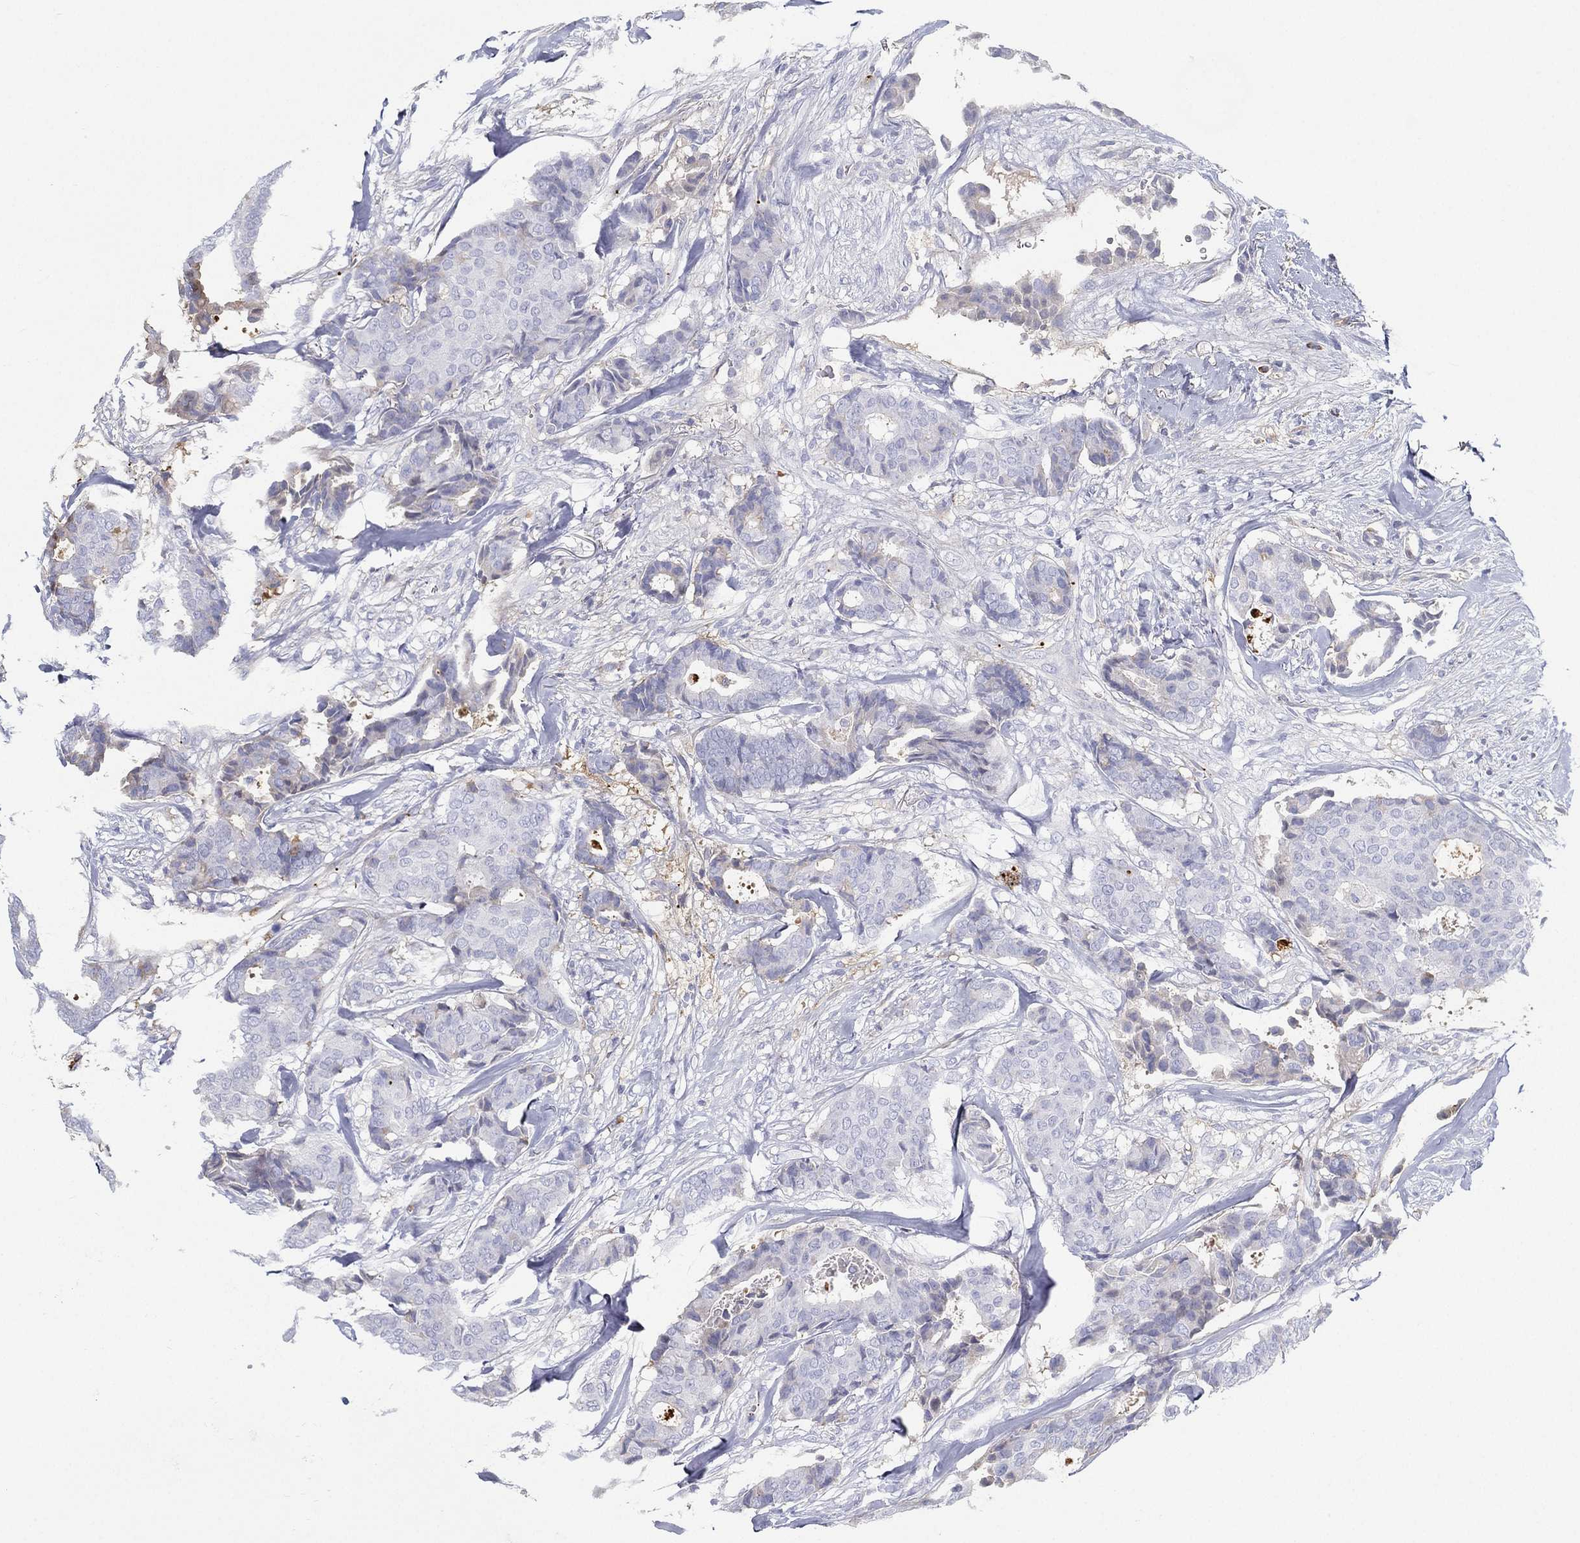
{"staining": {"intensity": "negative", "quantity": "none", "location": "none"}, "tissue": "breast cancer", "cell_type": "Tumor cells", "image_type": "cancer", "snomed": [{"axis": "morphology", "description": "Duct carcinoma"}, {"axis": "topography", "description": "Breast"}], "caption": "Immunohistochemistry (IHC) image of neoplastic tissue: human infiltrating ductal carcinoma (breast) stained with DAB (3,3'-diaminobenzidine) reveals no significant protein positivity in tumor cells.", "gene": "IFNB1", "patient": {"sex": "female", "age": 75}}